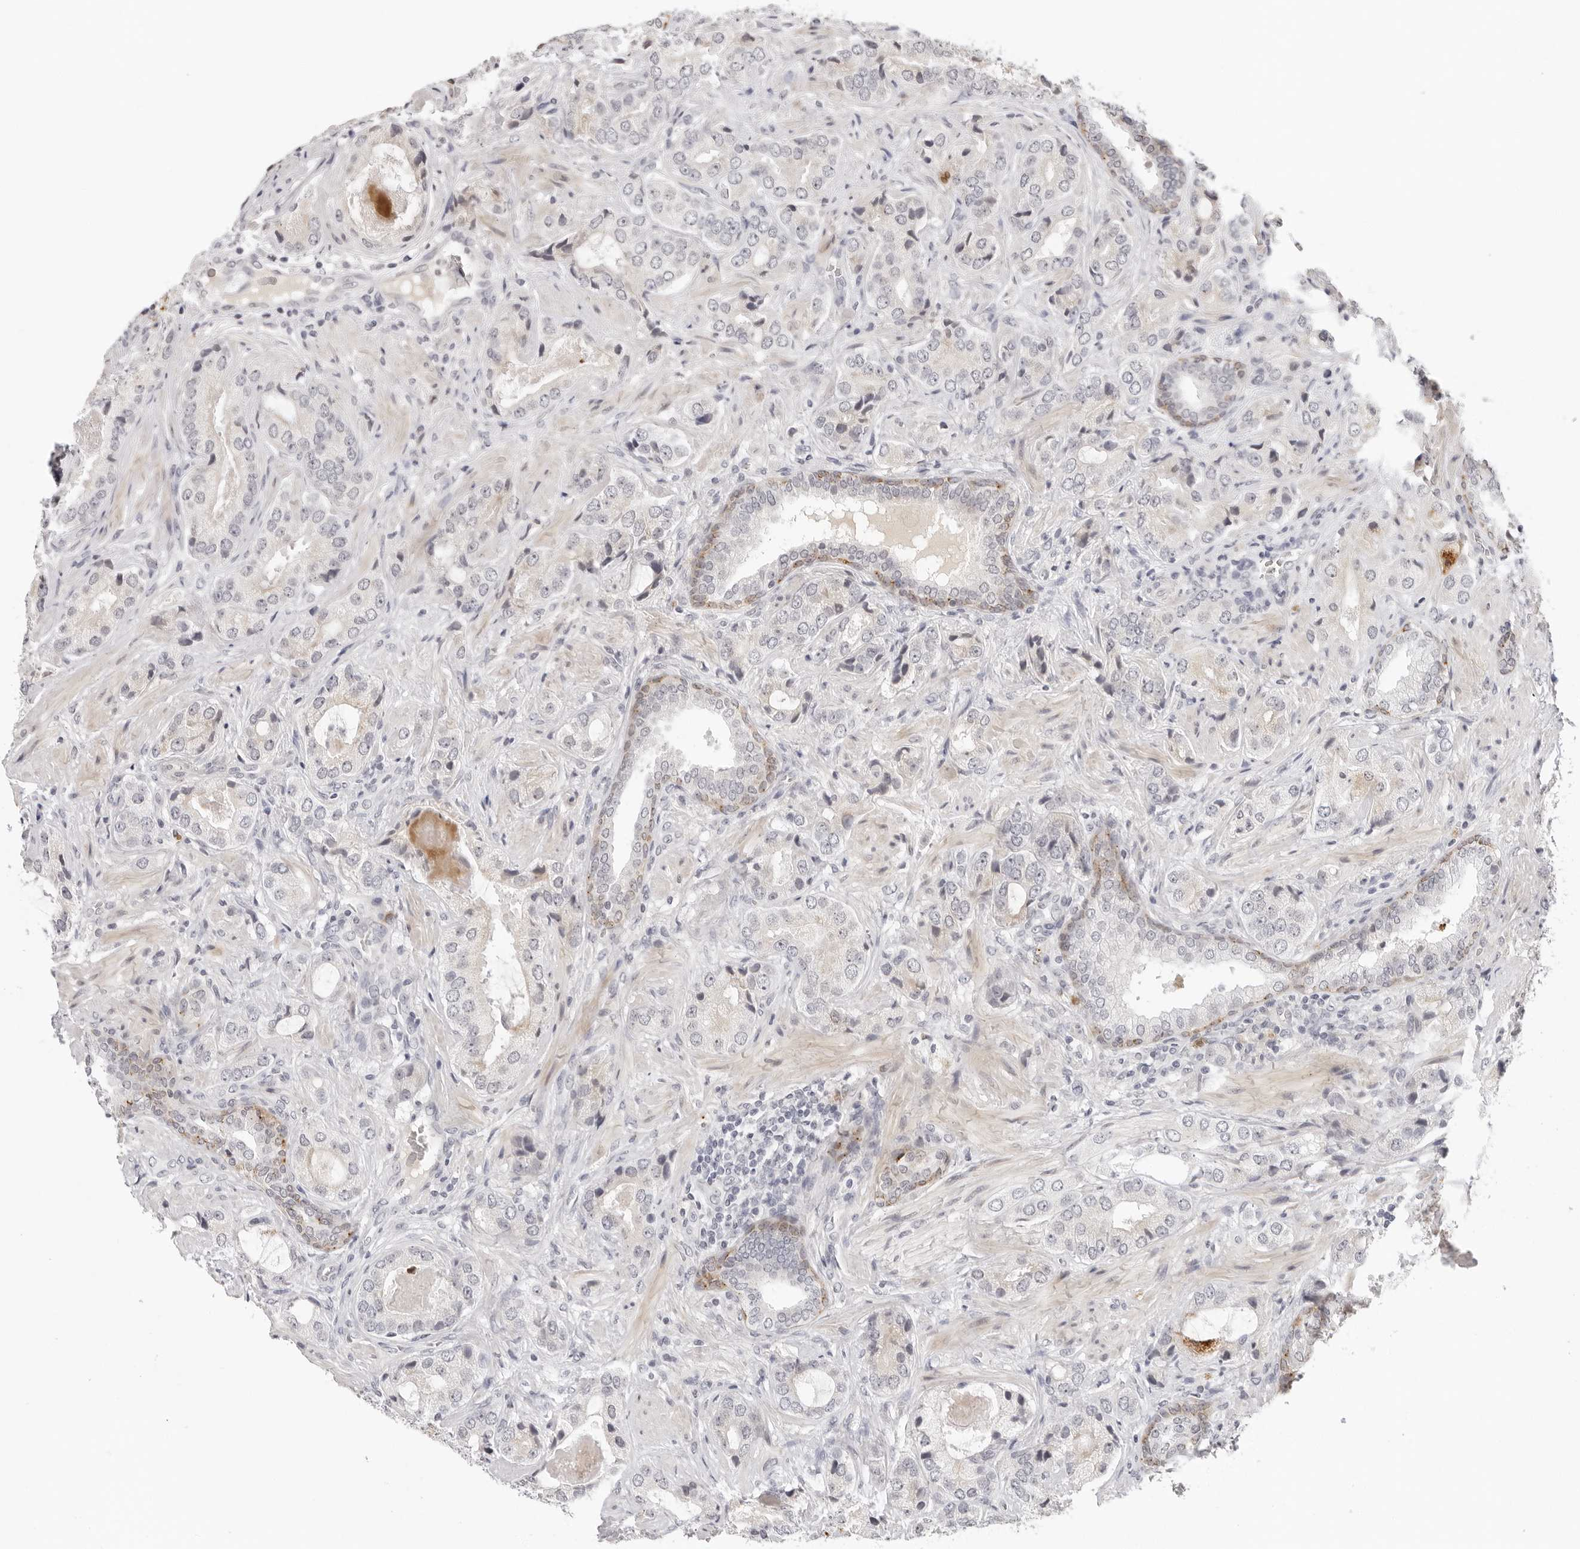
{"staining": {"intensity": "negative", "quantity": "none", "location": "none"}, "tissue": "prostate cancer", "cell_type": "Tumor cells", "image_type": "cancer", "snomed": [{"axis": "morphology", "description": "Normal tissue, NOS"}, {"axis": "morphology", "description": "Adenocarcinoma, High grade"}, {"axis": "topography", "description": "Prostate"}, {"axis": "topography", "description": "Peripheral nerve tissue"}], "caption": "The micrograph reveals no staining of tumor cells in prostate high-grade adenocarcinoma.", "gene": "STRADB", "patient": {"sex": "male", "age": 59}}